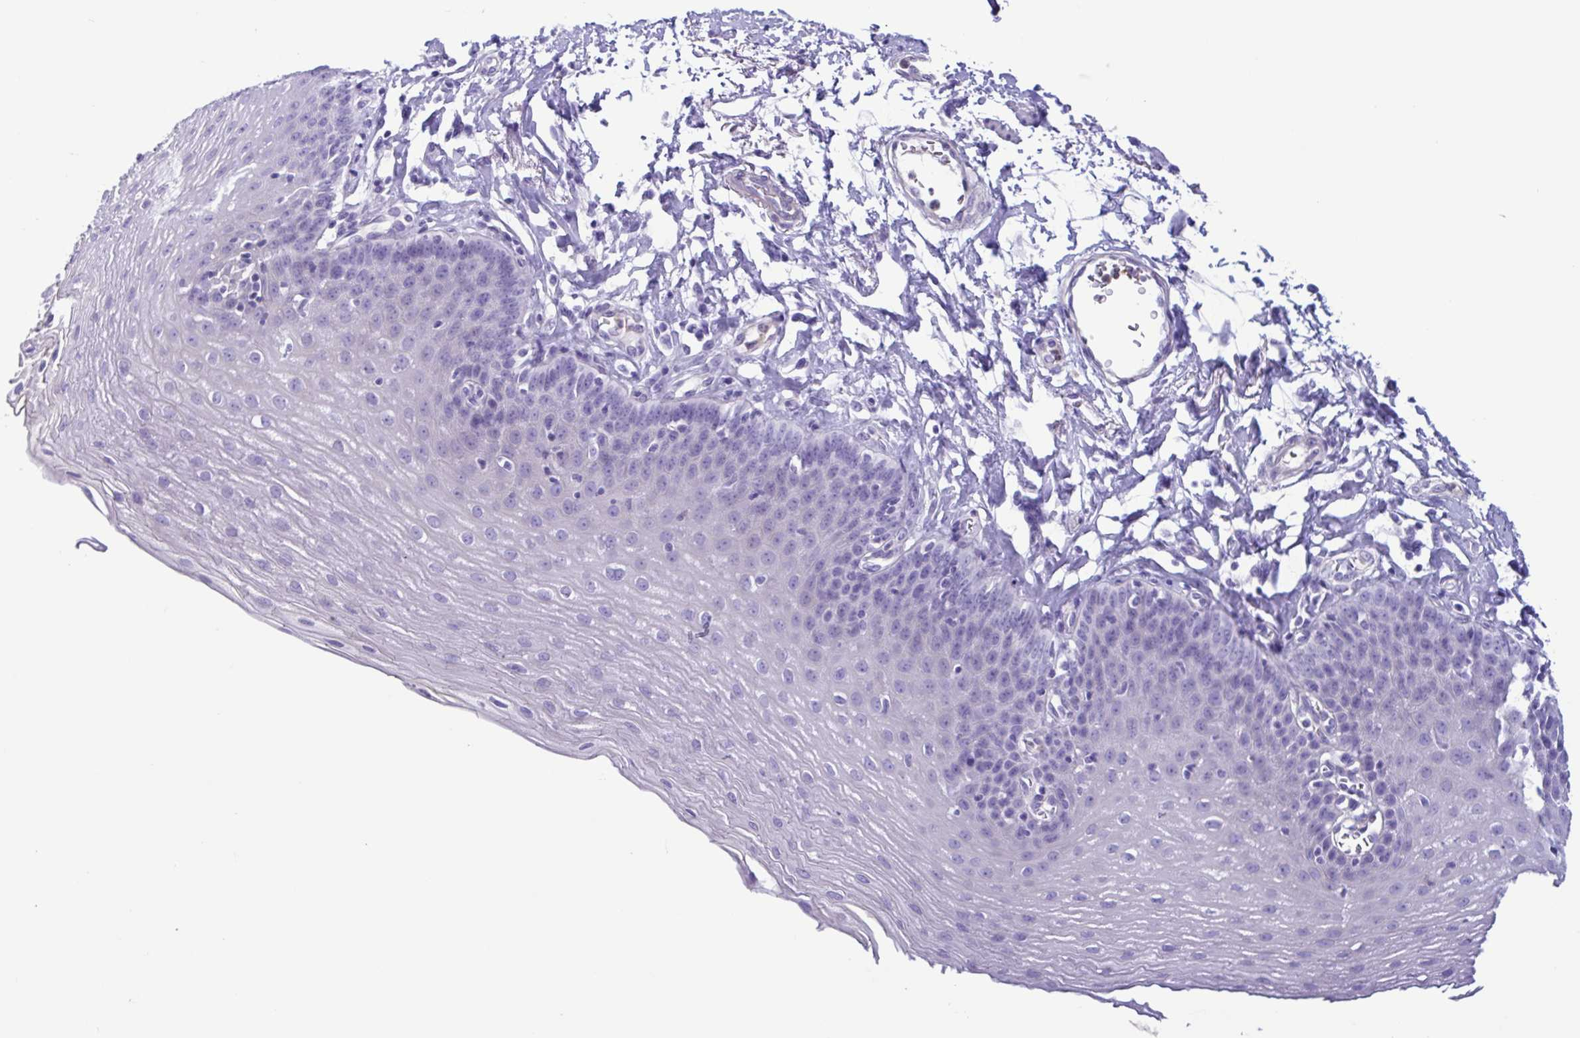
{"staining": {"intensity": "negative", "quantity": "none", "location": "none"}, "tissue": "esophagus", "cell_type": "Squamous epithelial cells", "image_type": "normal", "snomed": [{"axis": "morphology", "description": "Normal tissue, NOS"}, {"axis": "topography", "description": "Esophagus"}], "caption": "IHC image of benign esophagus: esophagus stained with DAB (3,3'-diaminobenzidine) demonstrates no significant protein positivity in squamous epithelial cells. (Immunohistochemistry (ihc), brightfield microscopy, high magnification).", "gene": "CYP11B1", "patient": {"sex": "female", "age": 81}}